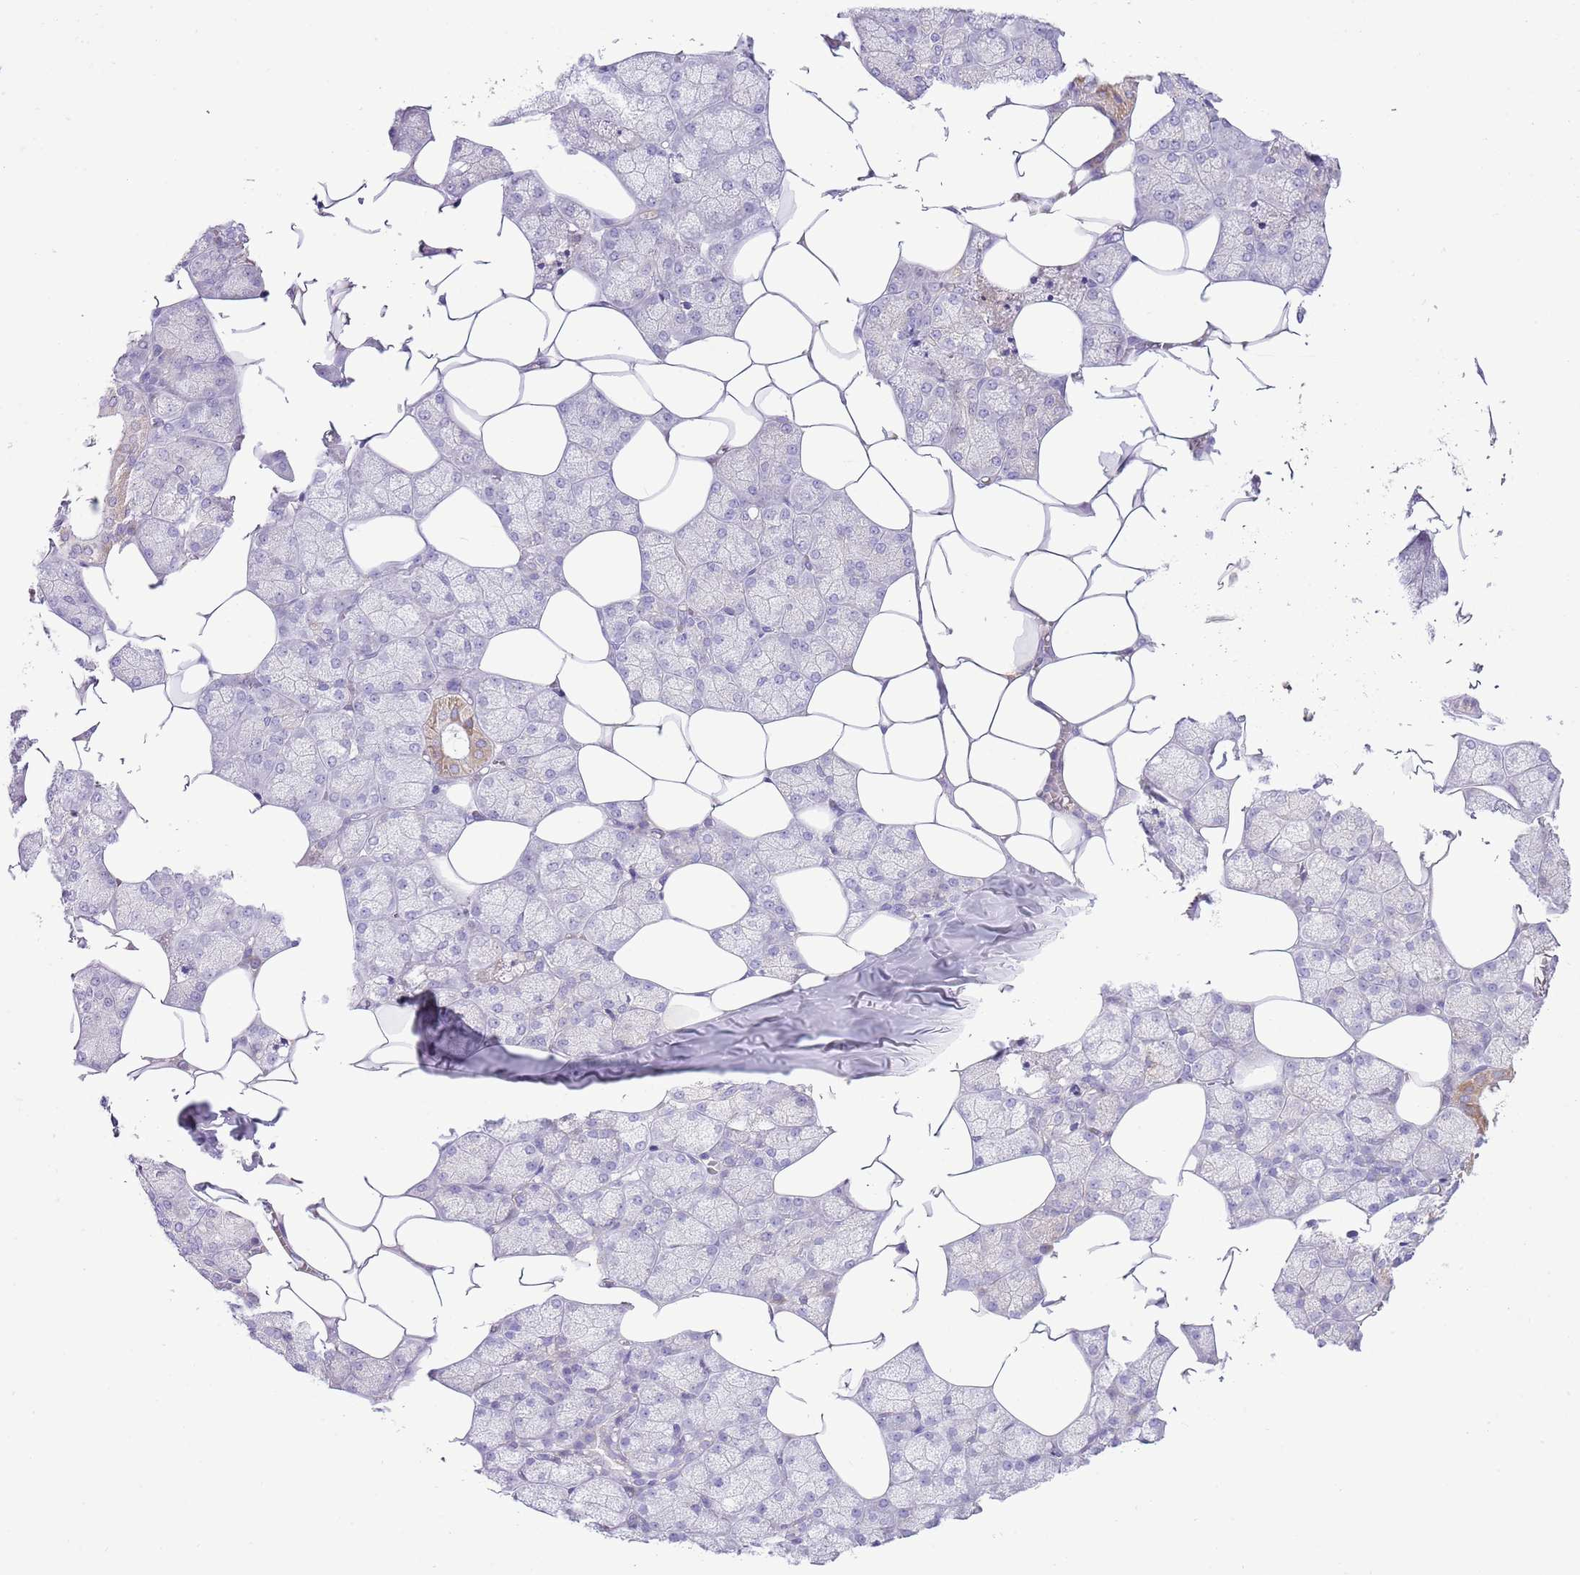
{"staining": {"intensity": "moderate", "quantity": "<25%", "location": "cytoplasmic/membranous"}, "tissue": "salivary gland", "cell_type": "Glandular cells", "image_type": "normal", "snomed": [{"axis": "morphology", "description": "Normal tissue, NOS"}, {"axis": "topography", "description": "Salivary gland"}], "caption": "Brown immunohistochemical staining in normal human salivary gland displays moderate cytoplasmic/membranous expression in approximately <25% of glandular cells. (Stains: DAB (3,3'-diaminobenzidine) in brown, nuclei in blue, Microscopy: brightfield microscopy at high magnification).", "gene": "OAZ2", "patient": {"sex": "male", "age": 62}}